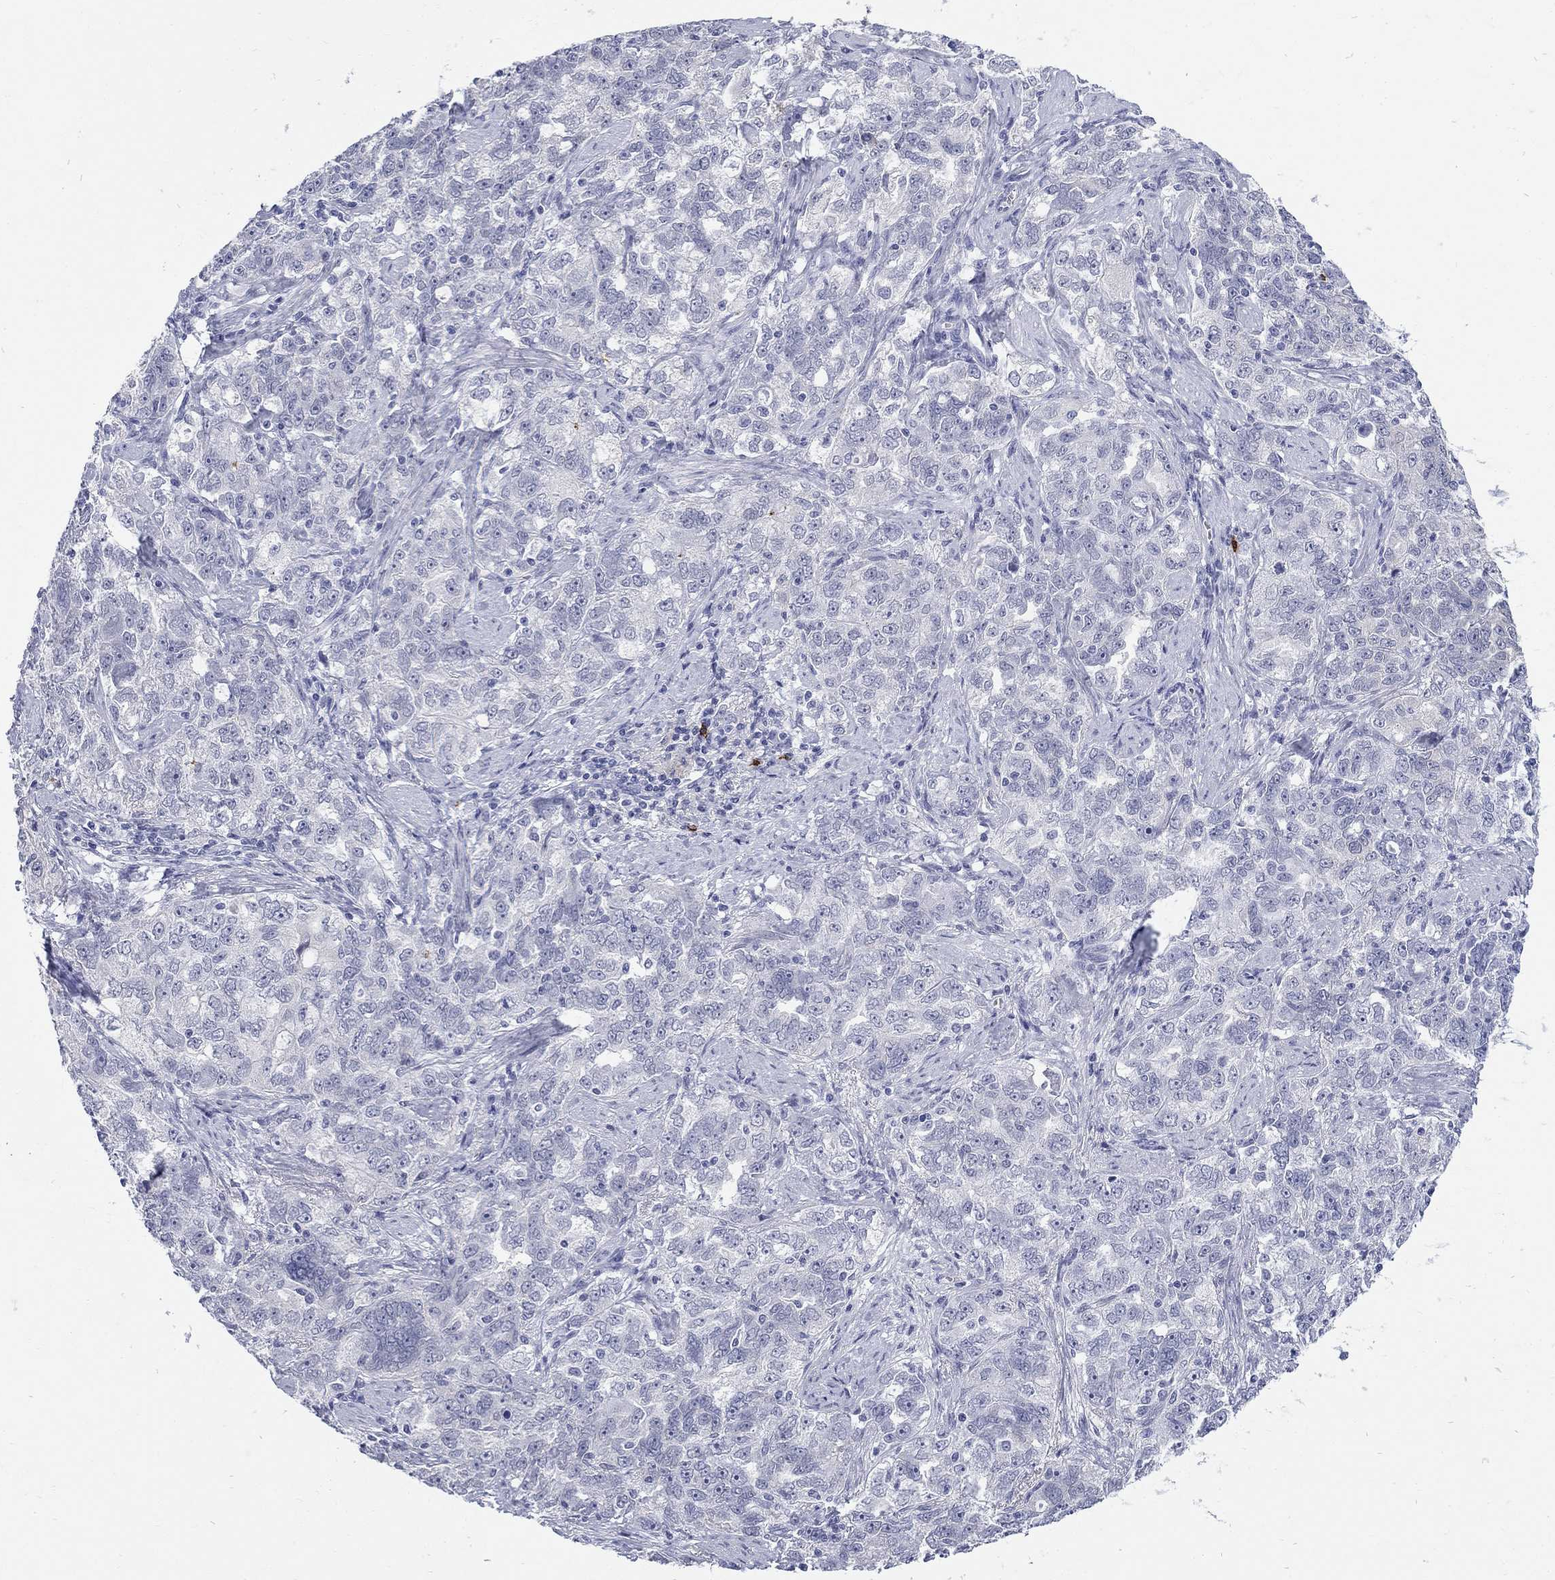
{"staining": {"intensity": "negative", "quantity": "none", "location": "none"}, "tissue": "ovarian cancer", "cell_type": "Tumor cells", "image_type": "cancer", "snomed": [{"axis": "morphology", "description": "Cystadenocarcinoma, serous, NOS"}, {"axis": "topography", "description": "Ovary"}], "caption": "A histopathology image of ovarian cancer stained for a protein displays no brown staining in tumor cells.", "gene": "ECEL1", "patient": {"sex": "female", "age": 51}}